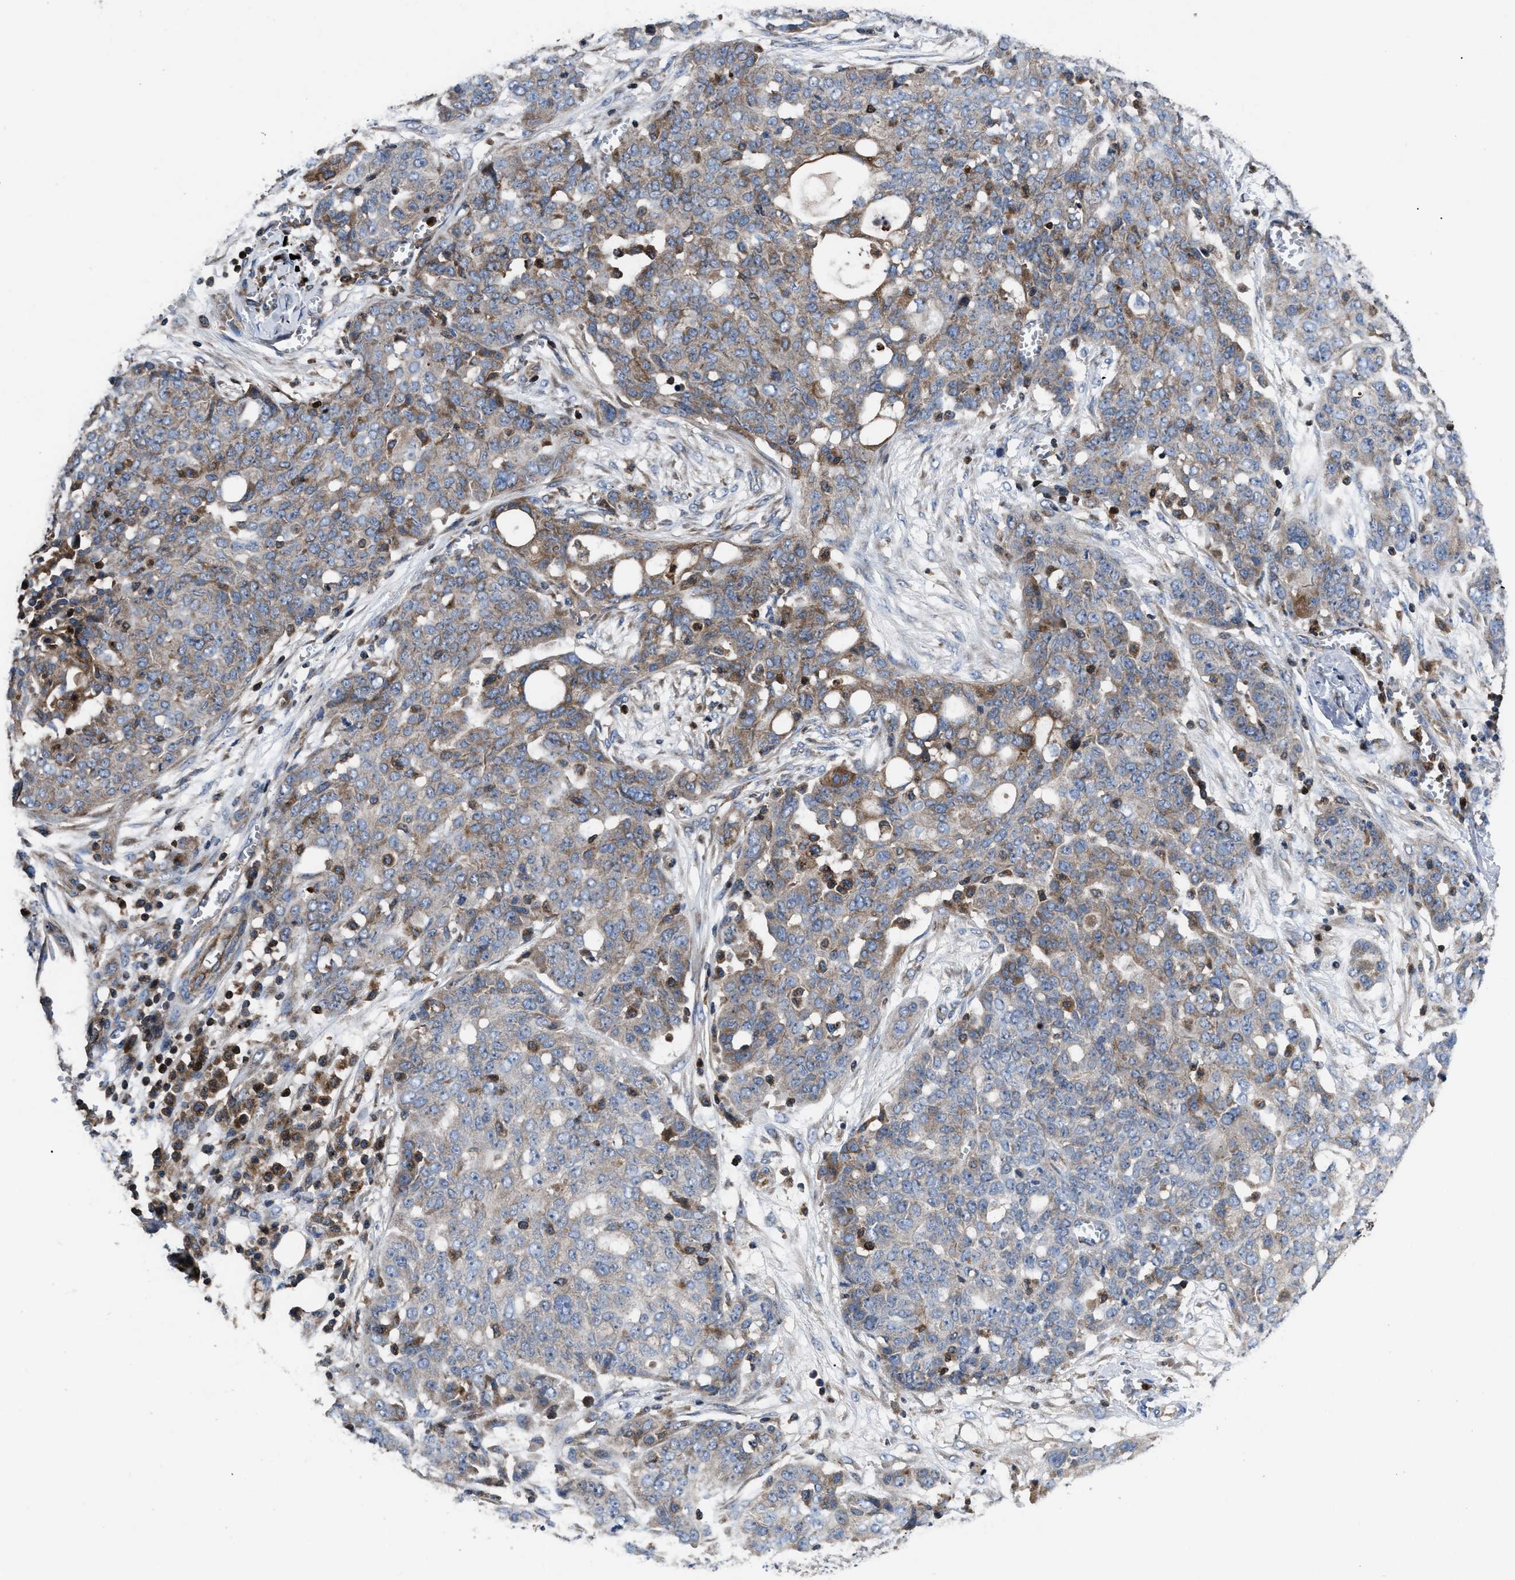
{"staining": {"intensity": "moderate", "quantity": "<25%", "location": "cytoplasmic/membranous"}, "tissue": "ovarian cancer", "cell_type": "Tumor cells", "image_type": "cancer", "snomed": [{"axis": "morphology", "description": "Cystadenocarcinoma, serous, NOS"}, {"axis": "topography", "description": "Soft tissue"}, {"axis": "topography", "description": "Ovary"}], "caption": "Immunohistochemical staining of ovarian serous cystadenocarcinoma demonstrates moderate cytoplasmic/membranous protein expression in approximately <25% of tumor cells. Using DAB (brown) and hematoxylin (blue) stains, captured at high magnification using brightfield microscopy.", "gene": "YBEY", "patient": {"sex": "female", "age": 57}}